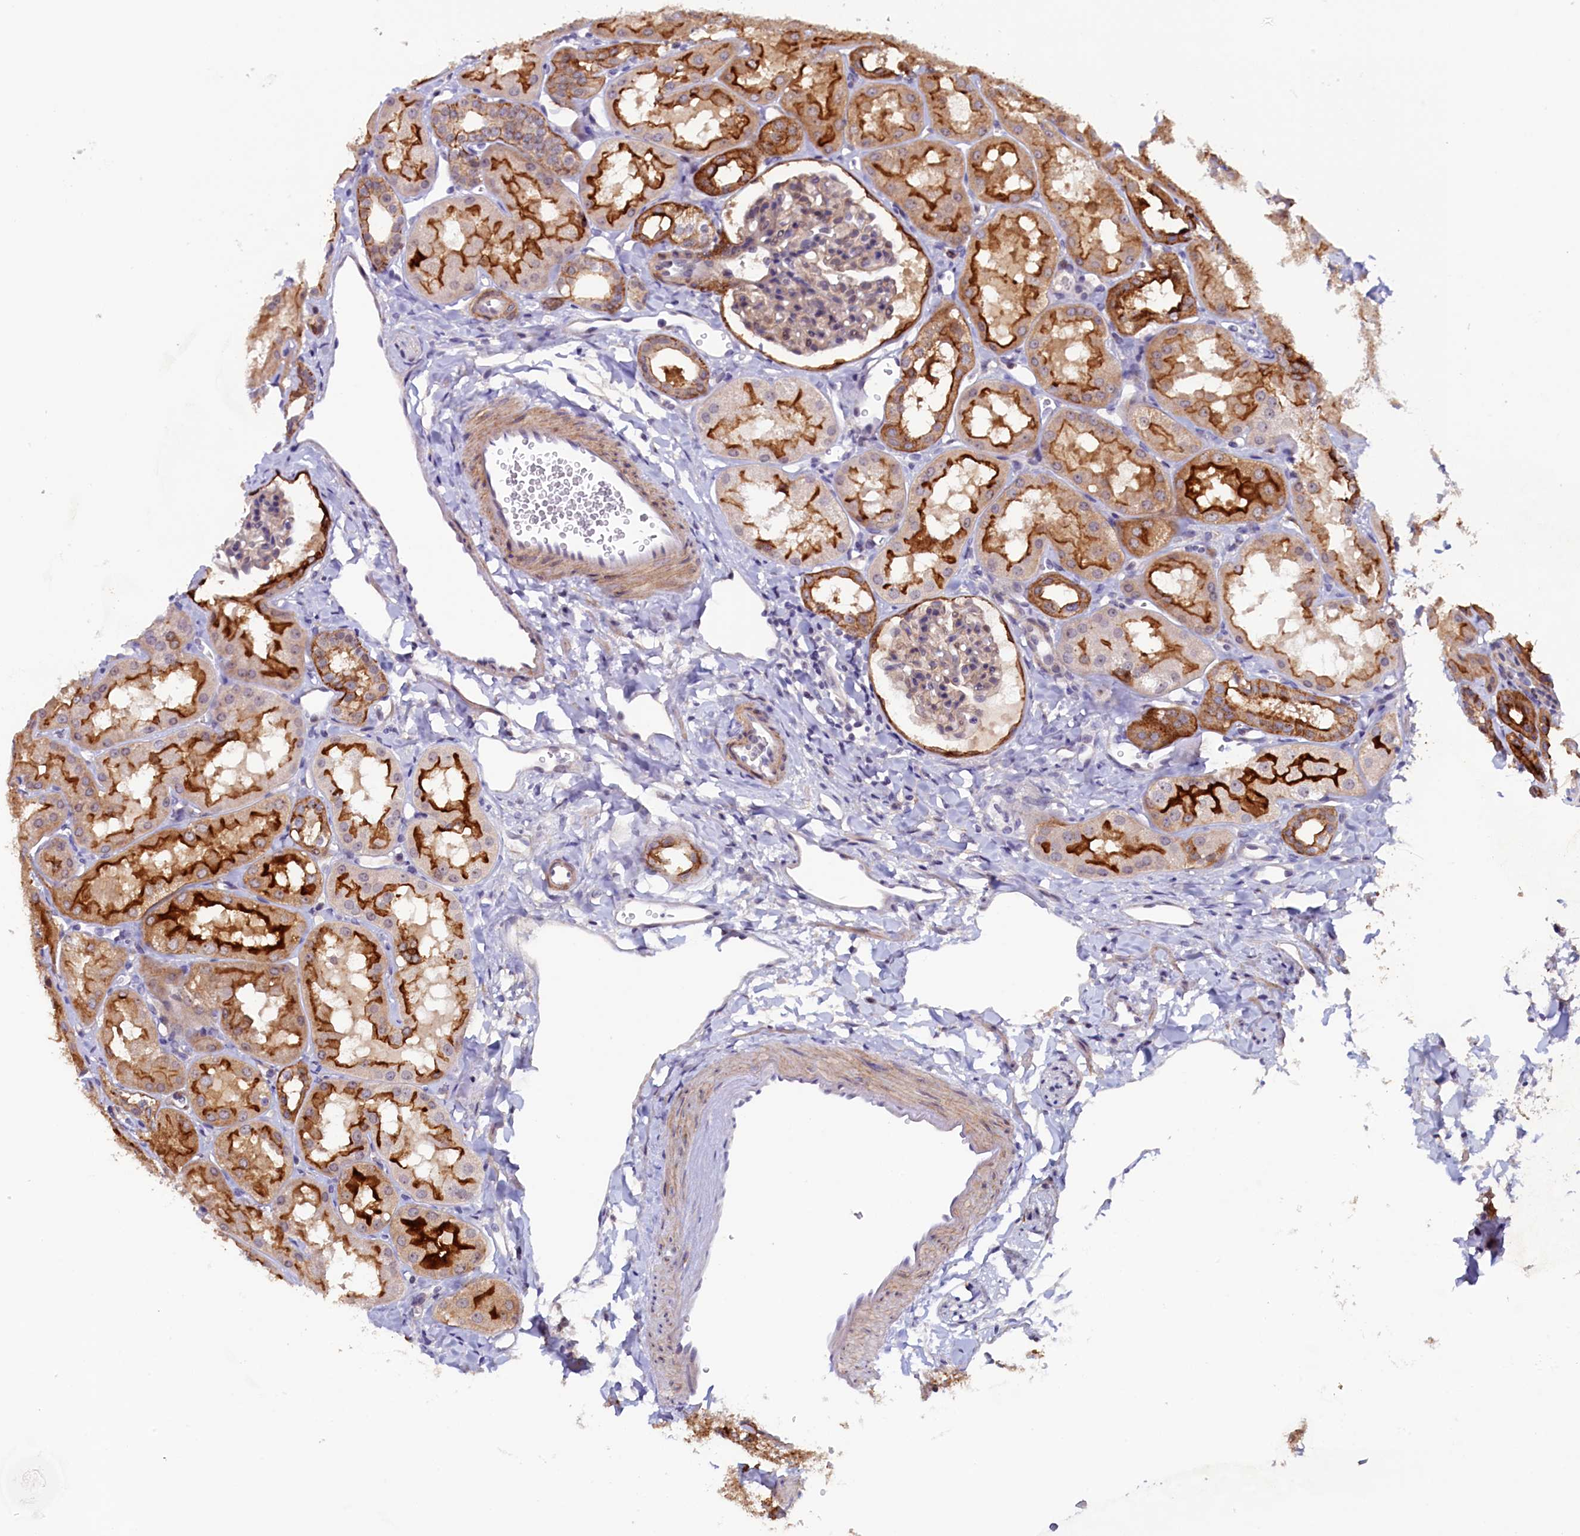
{"staining": {"intensity": "moderate", "quantity": "<25%", "location": "cytoplasmic/membranous"}, "tissue": "kidney", "cell_type": "Cells in glomeruli", "image_type": "normal", "snomed": [{"axis": "morphology", "description": "Normal tissue, NOS"}, {"axis": "topography", "description": "Kidney"}, {"axis": "topography", "description": "Urinary bladder"}], "caption": "Brown immunohistochemical staining in unremarkable kidney shows moderate cytoplasmic/membranous positivity in about <25% of cells in glomeruli. (DAB IHC with brightfield microscopy, high magnification).", "gene": "PACSIN3", "patient": {"sex": "male", "age": 16}}